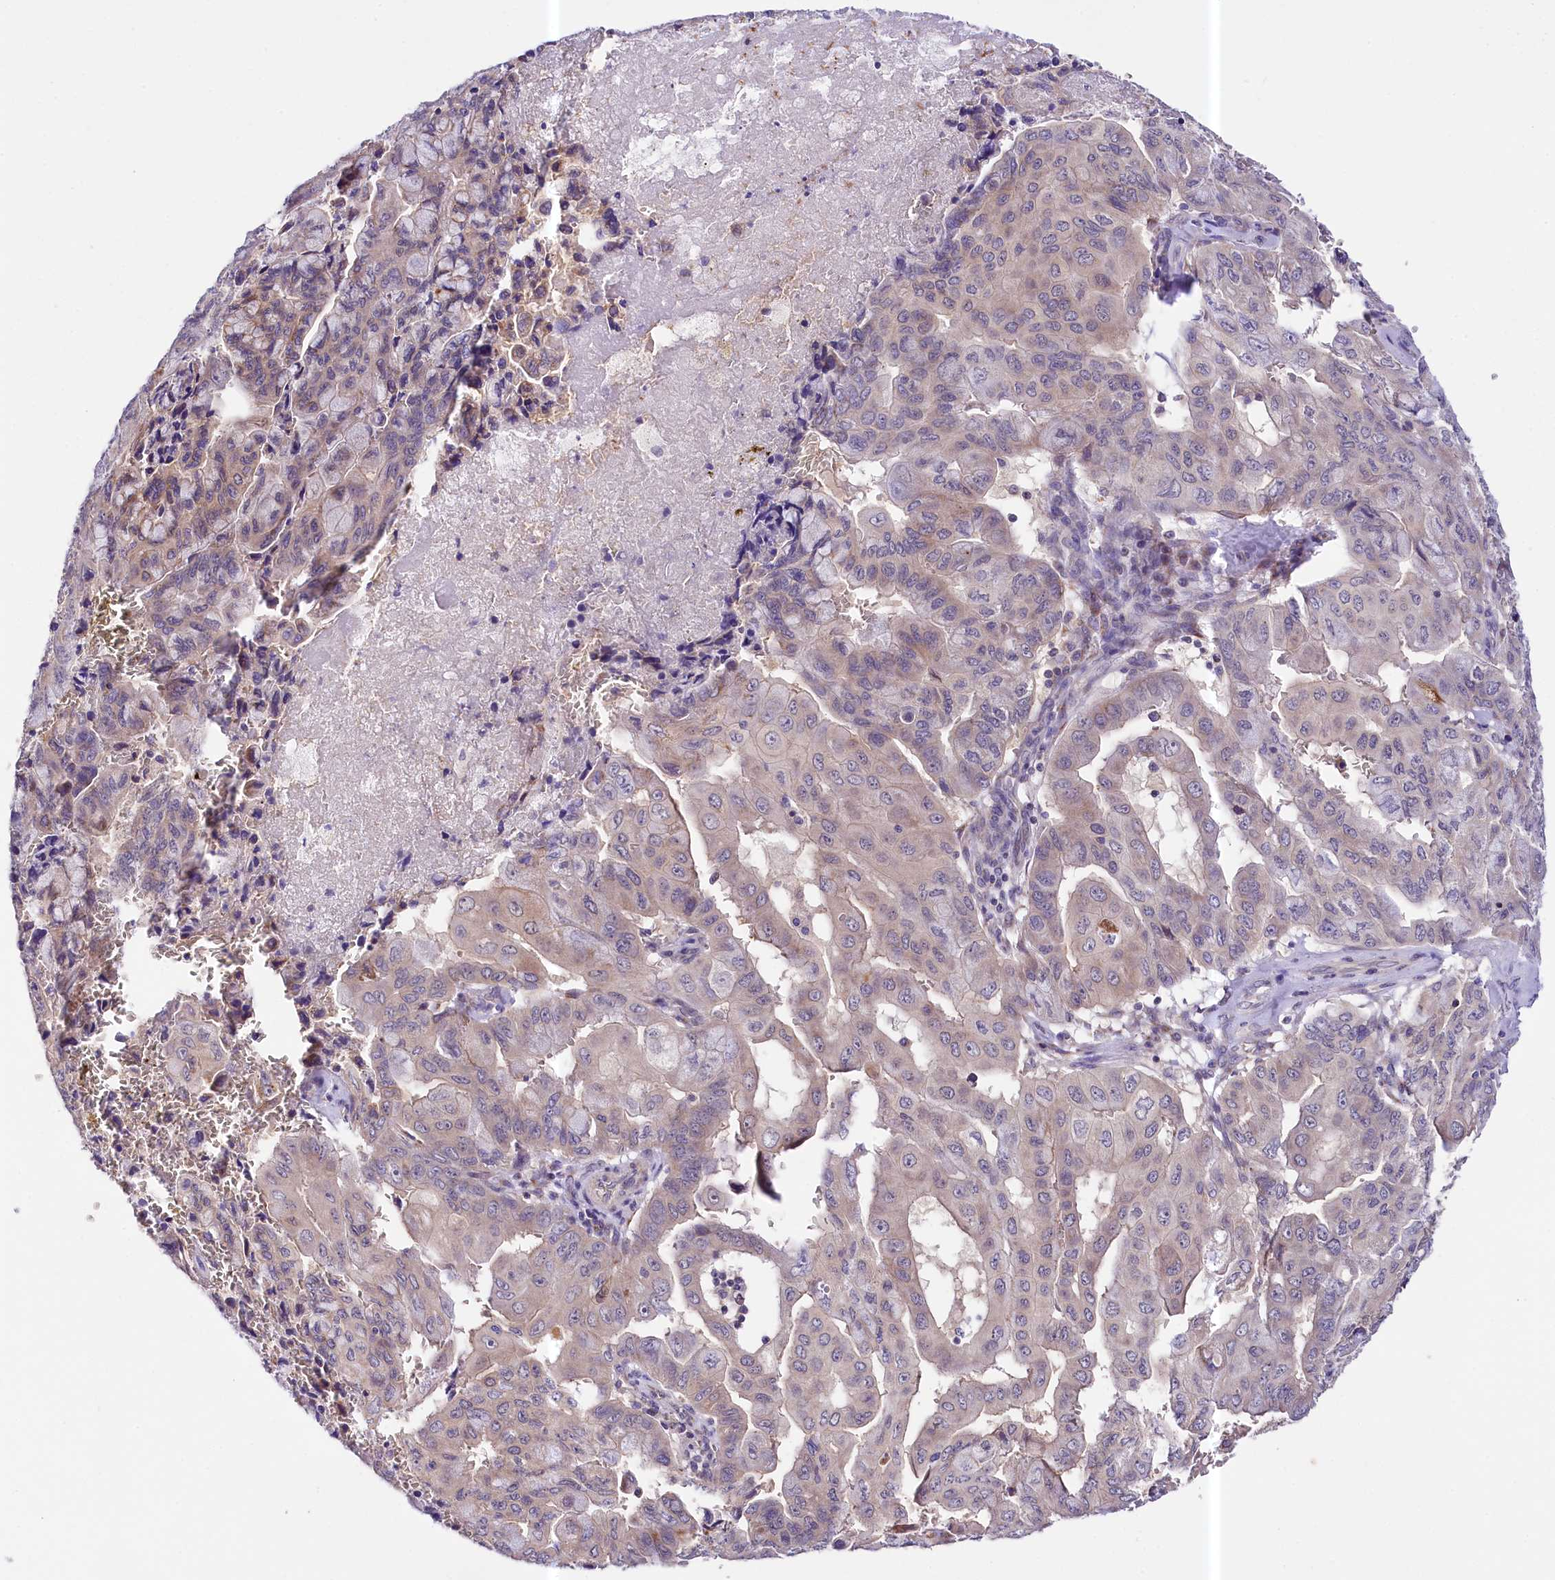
{"staining": {"intensity": "weak", "quantity": "25%-75%", "location": "cytoplasmic/membranous"}, "tissue": "pancreatic cancer", "cell_type": "Tumor cells", "image_type": "cancer", "snomed": [{"axis": "morphology", "description": "Adenocarcinoma, NOS"}, {"axis": "topography", "description": "Pancreas"}], "caption": "Immunohistochemical staining of human pancreatic cancer (adenocarcinoma) exhibits low levels of weak cytoplasmic/membranous protein positivity in approximately 25%-75% of tumor cells. (DAB IHC, brown staining for protein, blue staining for nuclei).", "gene": "CEP295", "patient": {"sex": "male", "age": 51}}